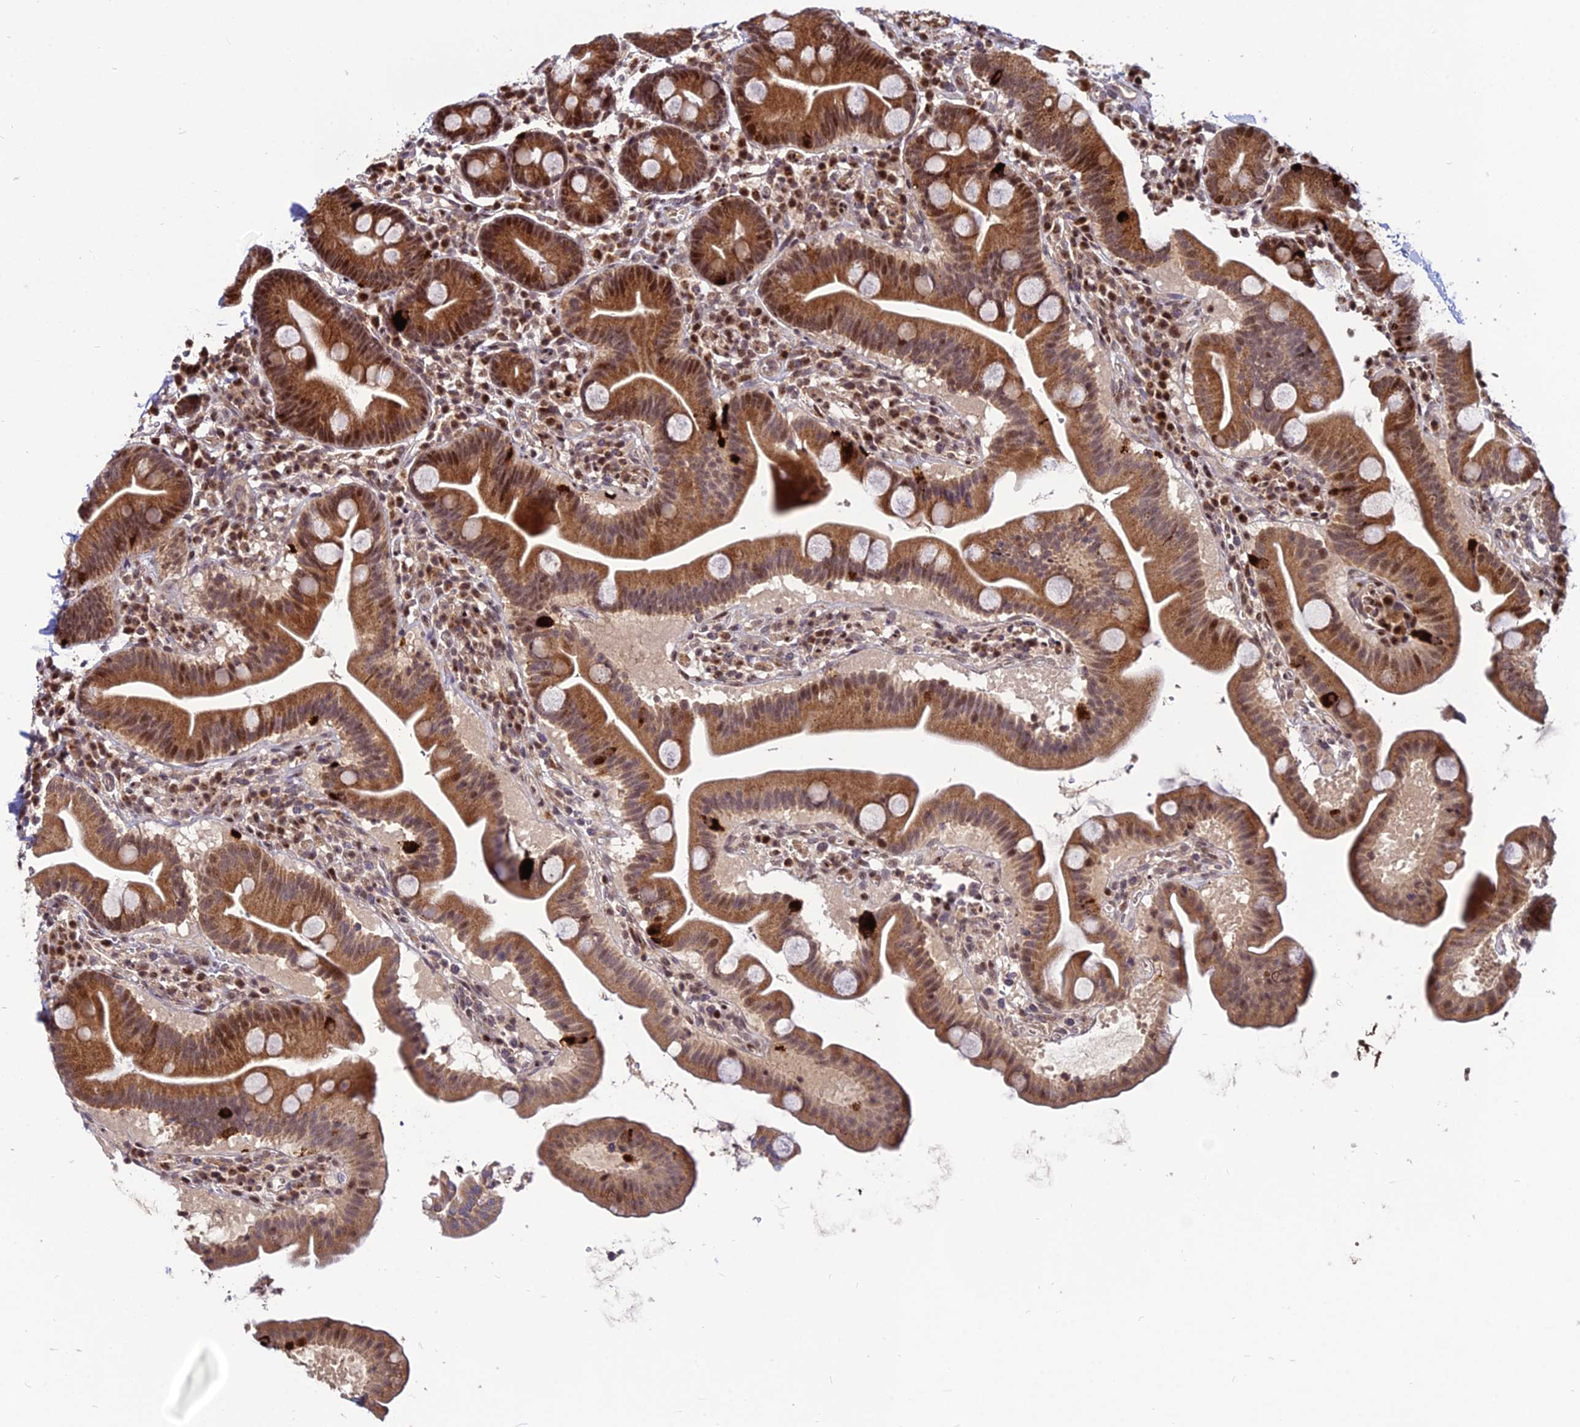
{"staining": {"intensity": "moderate", "quantity": ">75%", "location": "cytoplasmic/membranous,nuclear"}, "tissue": "duodenum", "cell_type": "Glandular cells", "image_type": "normal", "snomed": [{"axis": "morphology", "description": "Normal tissue, NOS"}, {"axis": "topography", "description": "Duodenum"}], "caption": "Immunohistochemical staining of unremarkable duodenum shows >75% levels of moderate cytoplasmic/membranous,nuclear protein staining in approximately >75% of glandular cells. The protein of interest is shown in brown color, while the nuclei are stained blue.", "gene": "CIB3", "patient": {"sex": "male", "age": 54}}